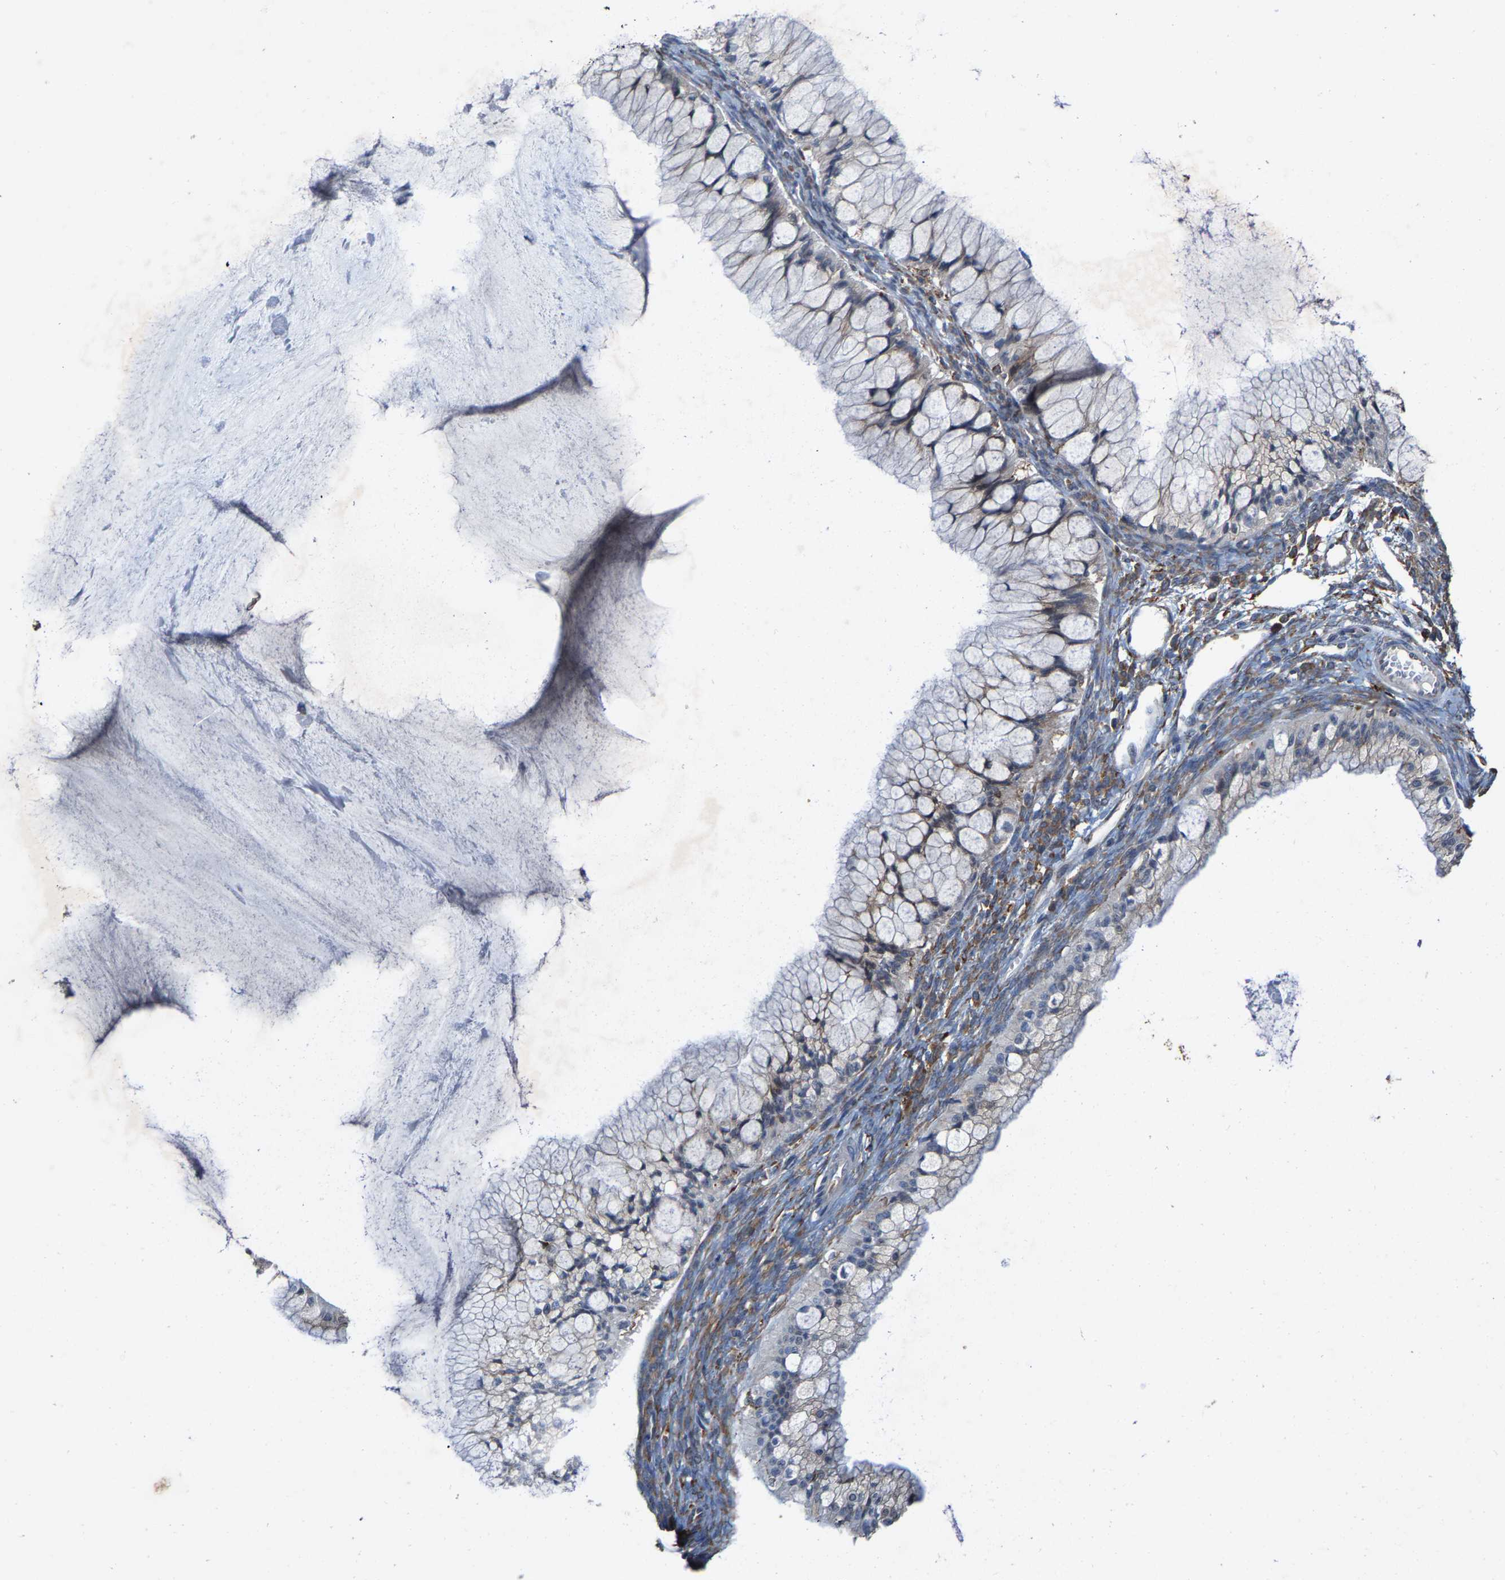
{"staining": {"intensity": "negative", "quantity": "none", "location": "none"}, "tissue": "ovarian cancer", "cell_type": "Tumor cells", "image_type": "cancer", "snomed": [{"axis": "morphology", "description": "Cystadenocarcinoma, mucinous, NOS"}, {"axis": "topography", "description": "Ovary"}], "caption": "IHC of human mucinous cystadenocarcinoma (ovarian) reveals no positivity in tumor cells.", "gene": "FGD3", "patient": {"sex": "female", "age": 57}}